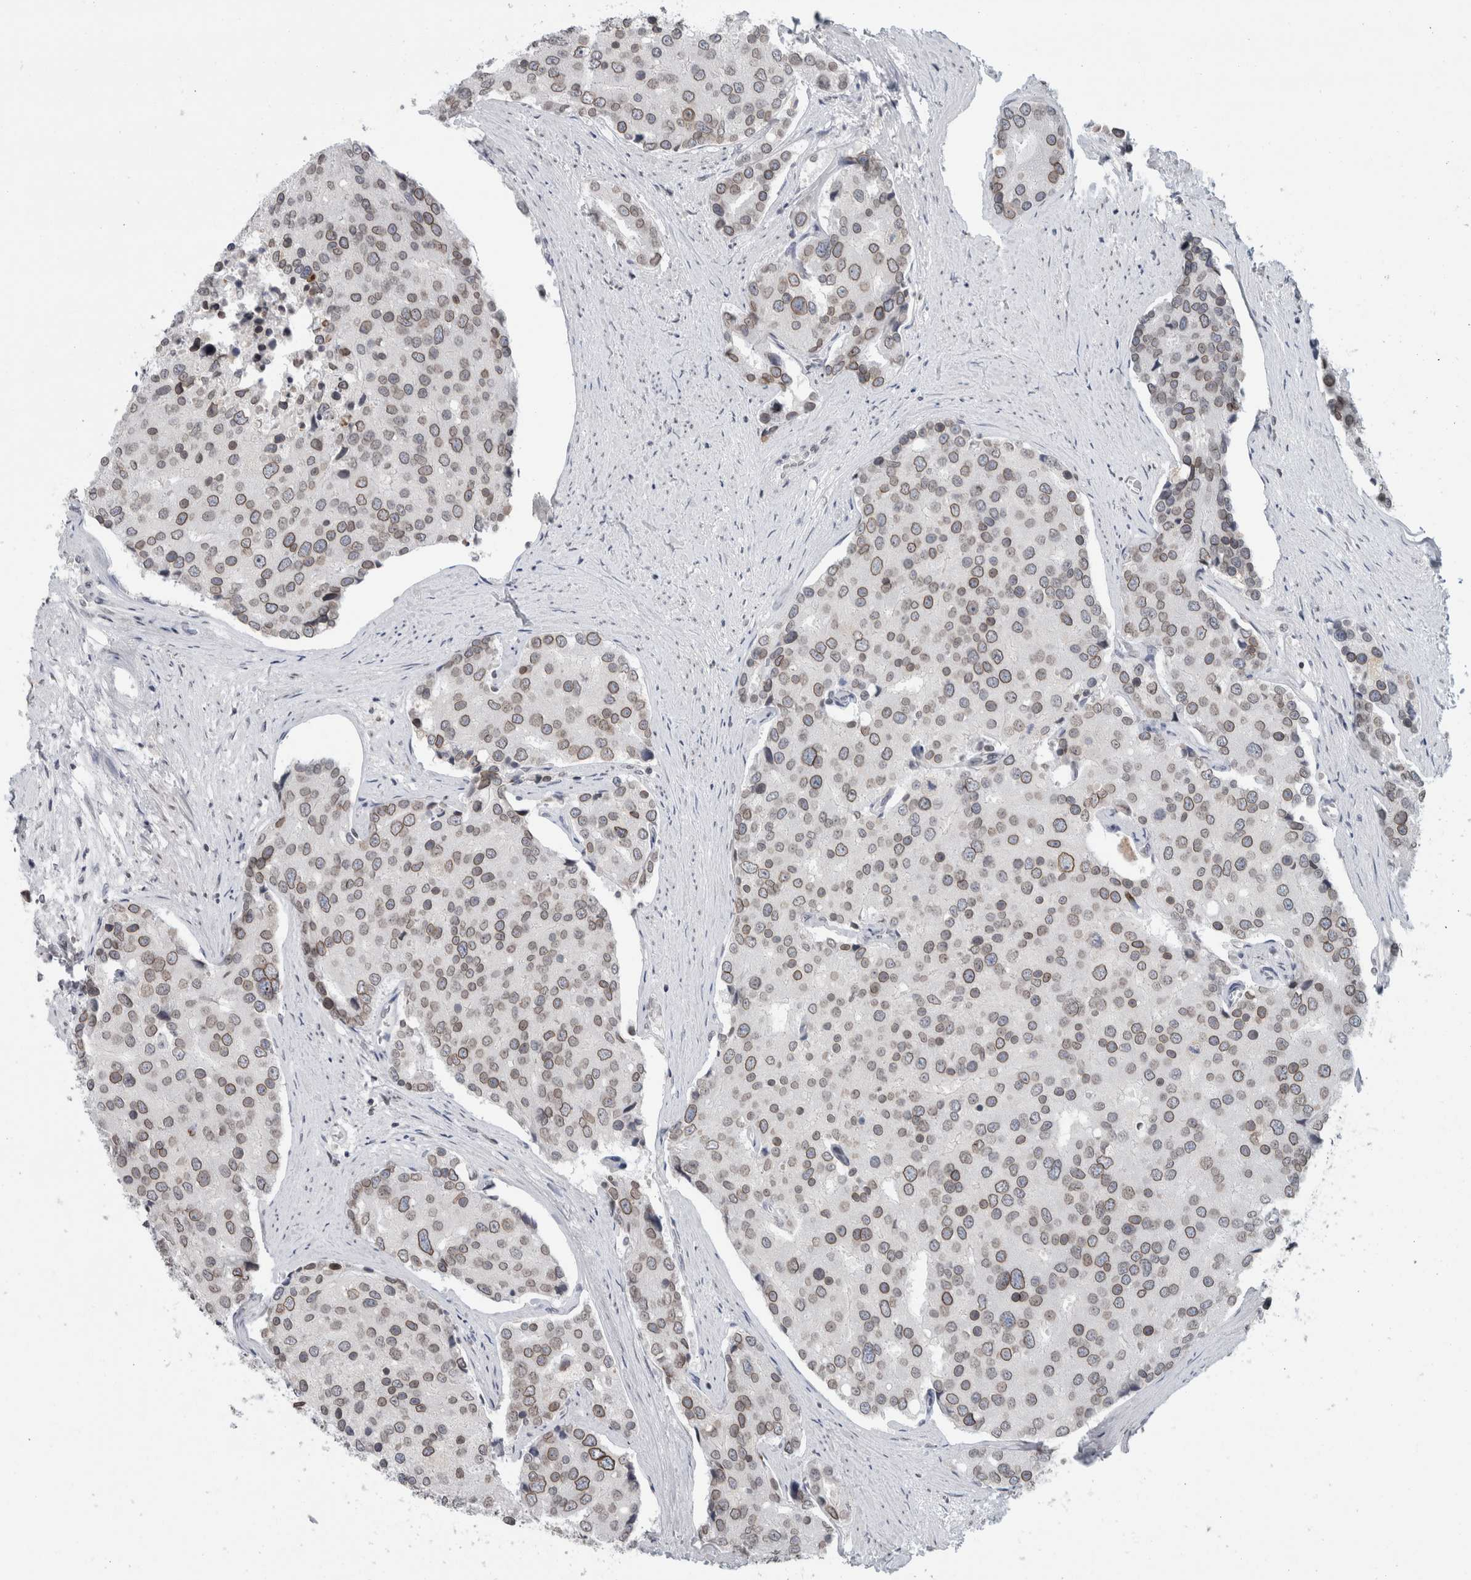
{"staining": {"intensity": "weak", "quantity": ">75%", "location": "cytoplasmic/membranous,nuclear"}, "tissue": "prostate cancer", "cell_type": "Tumor cells", "image_type": "cancer", "snomed": [{"axis": "morphology", "description": "Adenocarcinoma, High grade"}, {"axis": "topography", "description": "Prostate"}], "caption": "IHC image of human prostate cancer (adenocarcinoma (high-grade)) stained for a protein (brown), which exhibits low levels of weak cytoplasmic/membranous and nuclear expression in about >75% of tumor cells.", "gene": "ZNF770", "patient": {"sex": "male", "age": 50}}